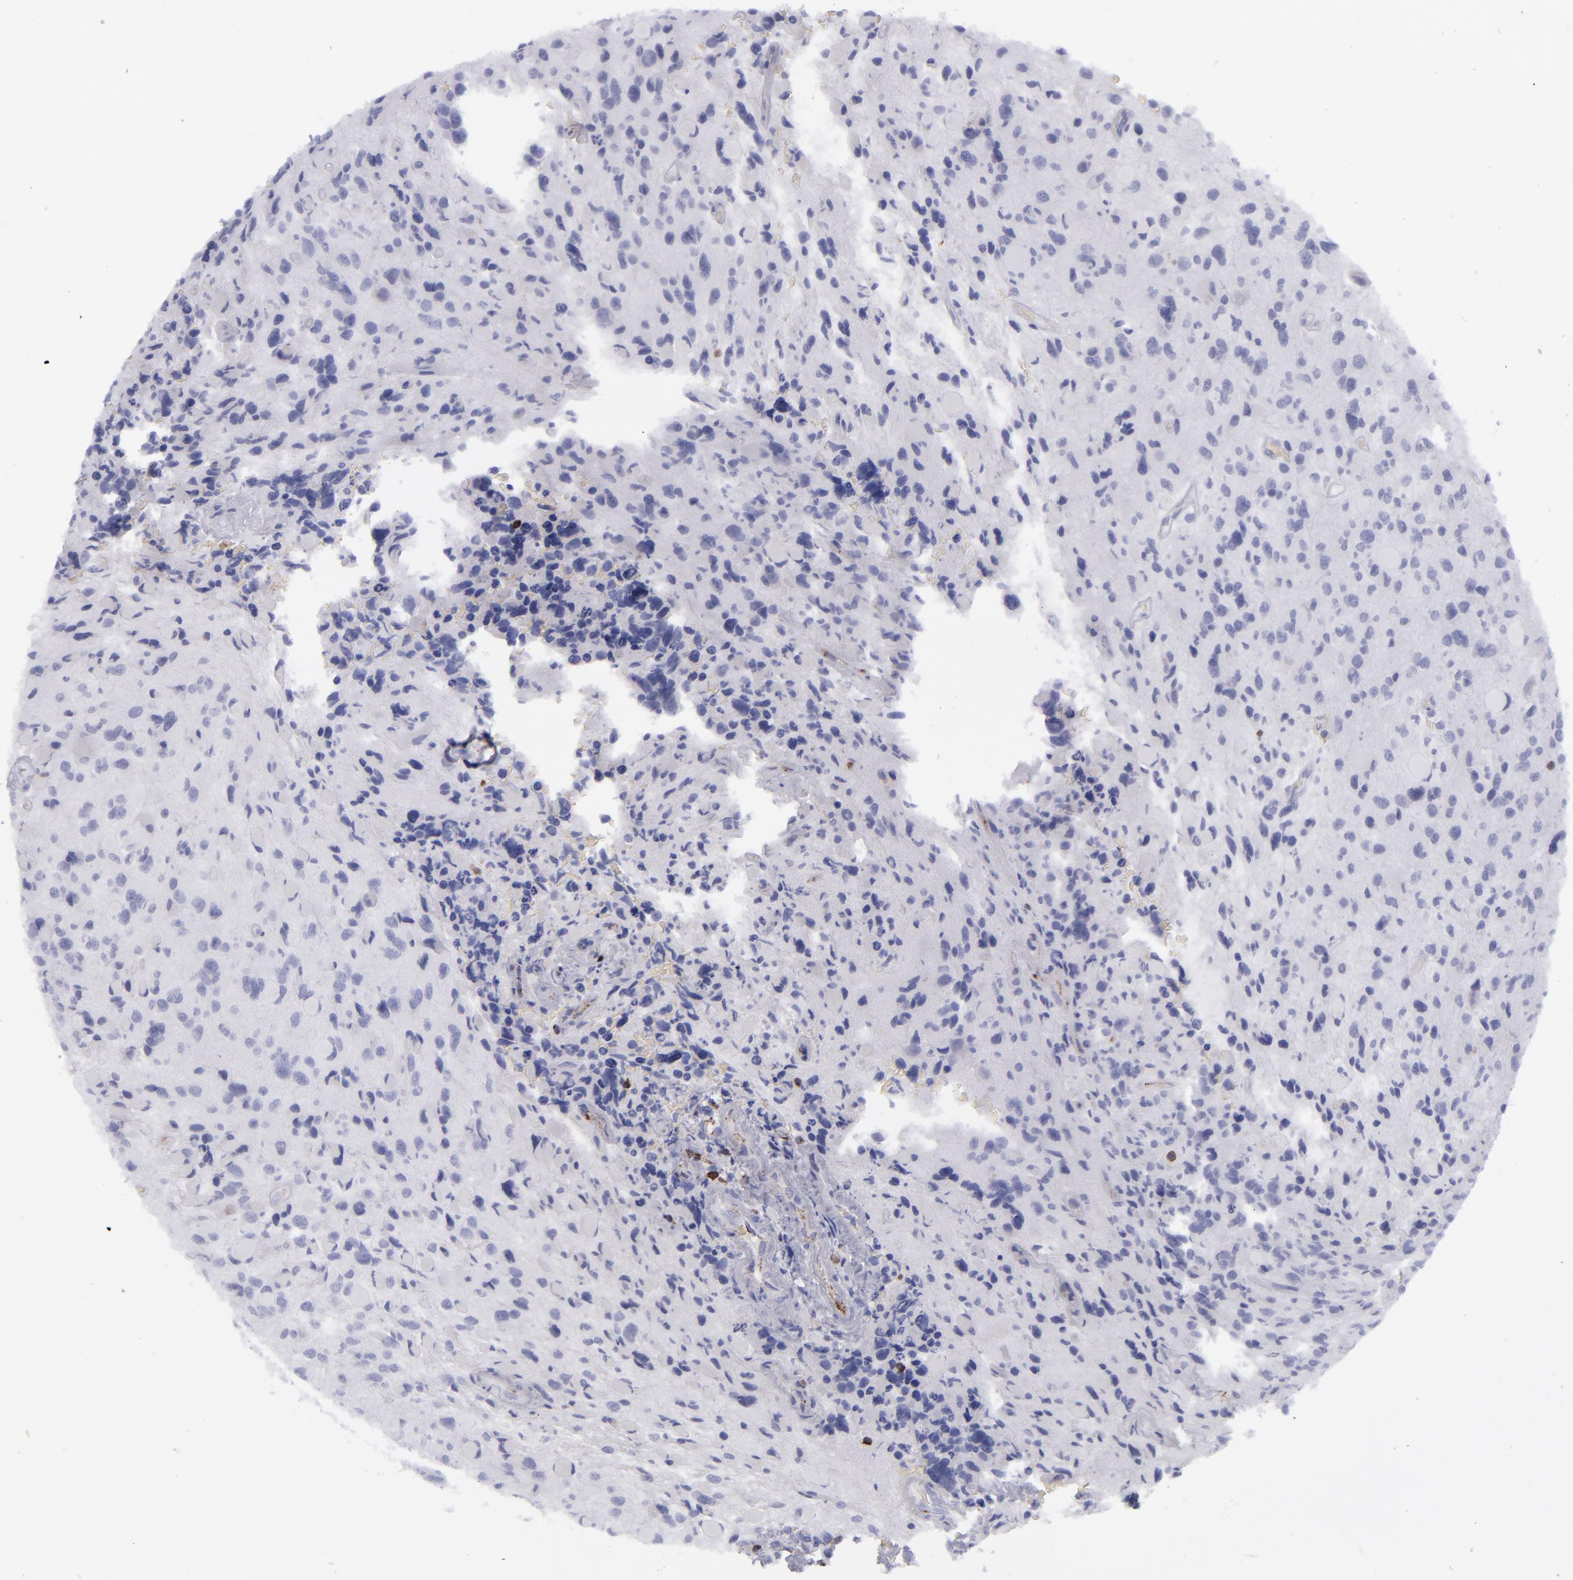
{"staining": {"intensity": "negative", "quantity": "none", "location": "none"}, "tissue": "glioma", "cell_type": "Tumor cells", "image_type": "cancer", "snomed": [{"axis": "morphology", "description": "Glioma, malignant, High grade"}, {"axis": "topography", "description": "Brain"}], "caption": "This is an IHC micrograph of human glioma. There is no staining in tumor cells.", "gene": "CD27", "patient": {"sex": "female", "age": 37}}